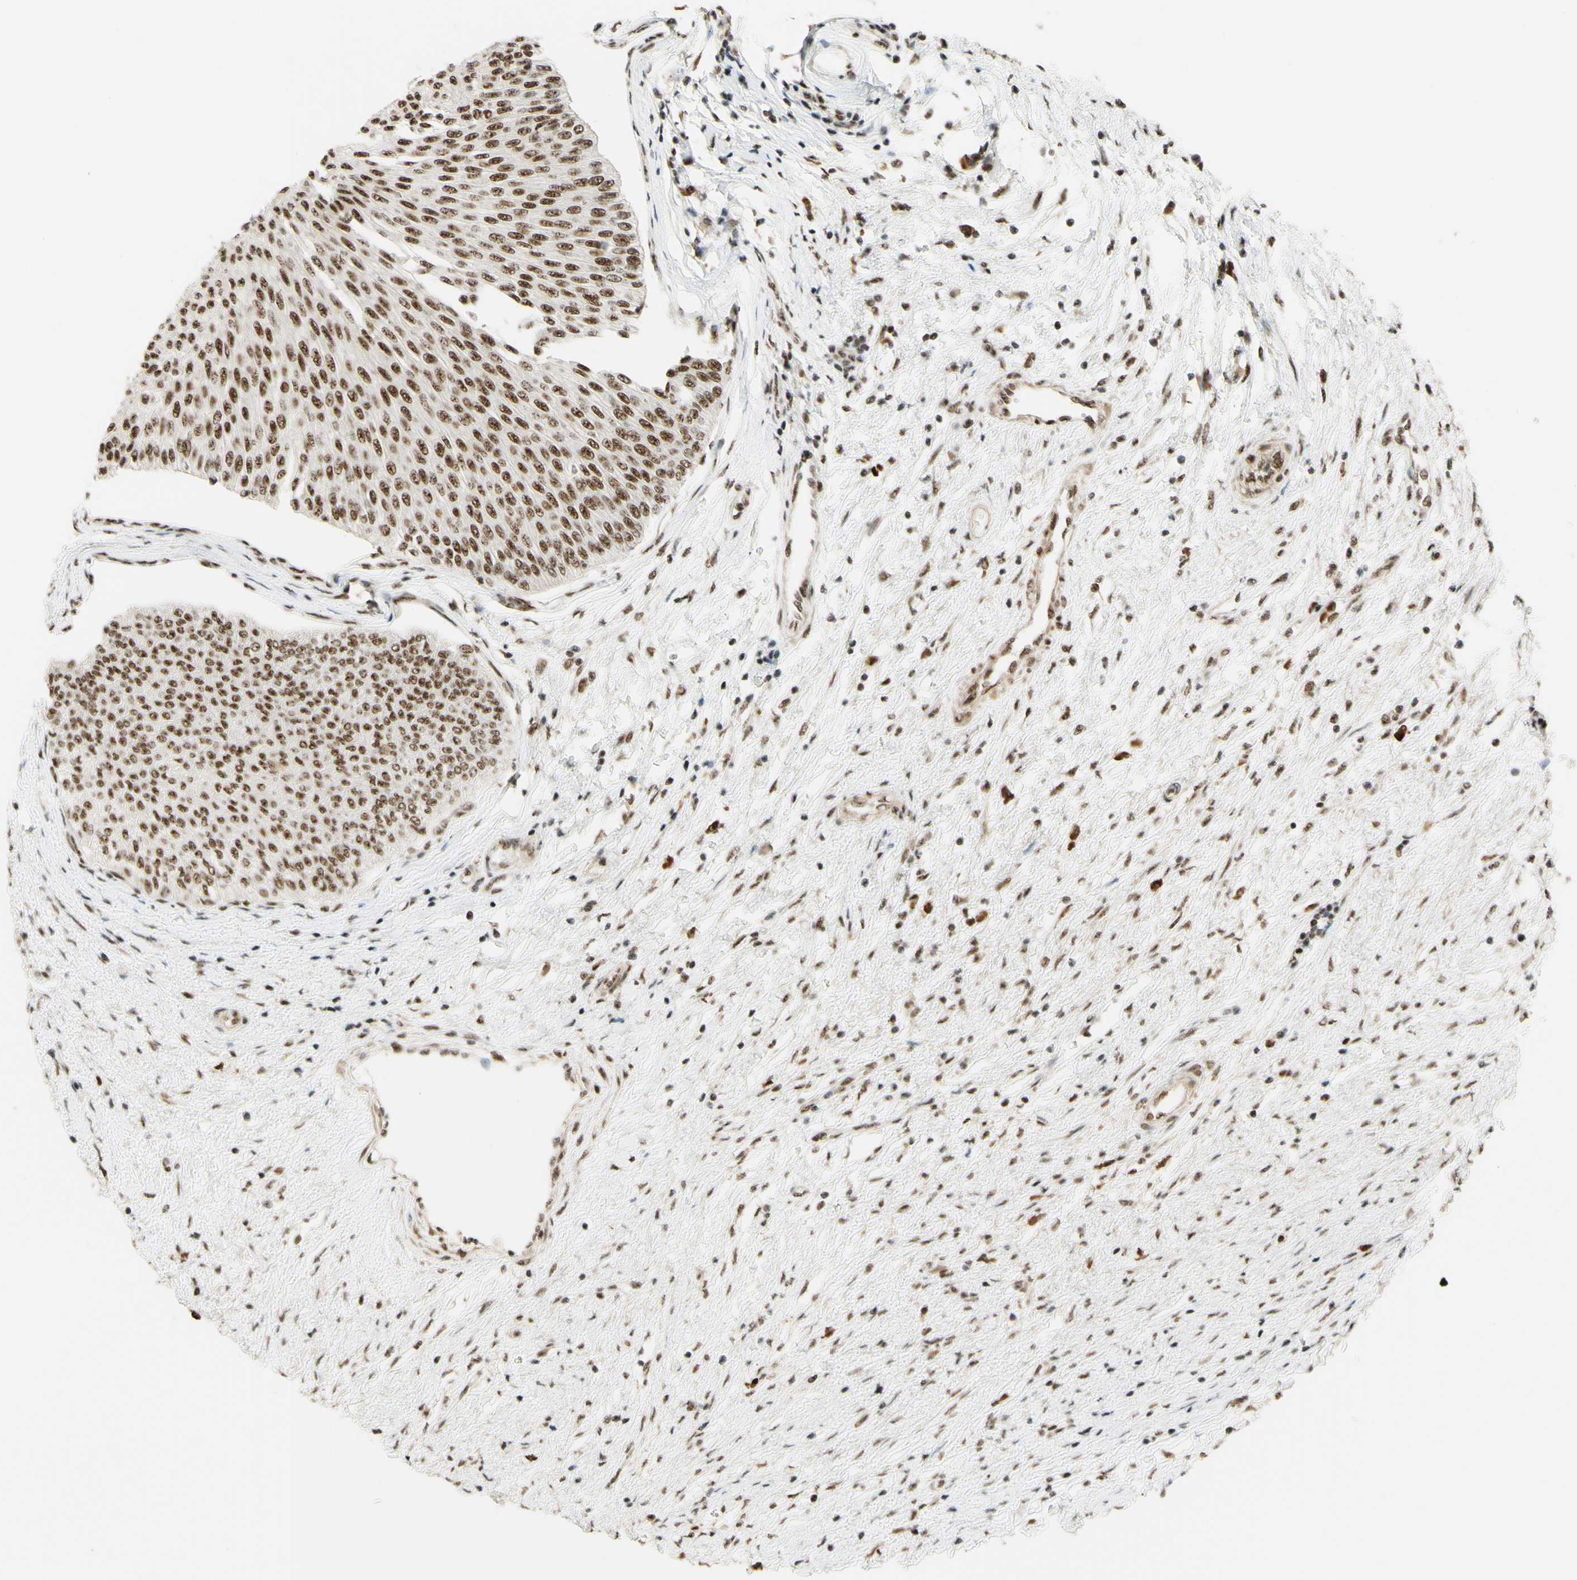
{"staining": {"intensity": "strong", "quantity": ">75%", "location": "nuclear"}, "tissue": "urothelial cancer", "cell_type": "Tumor cells", "image_type": "cancer", "snomed": [{"axis": "morphology", "description": "Urothelial carcinoma, Low grade"}, {"axis": "topography", "description": "Urinary bladder"}], "caption": "Strong nuclear protein staining is present in approximately >75% of tumor cells in urothelial carcinoma (low-grade).", "gene": "SAP18", "patient": {"sex": "male", "age": 78}}